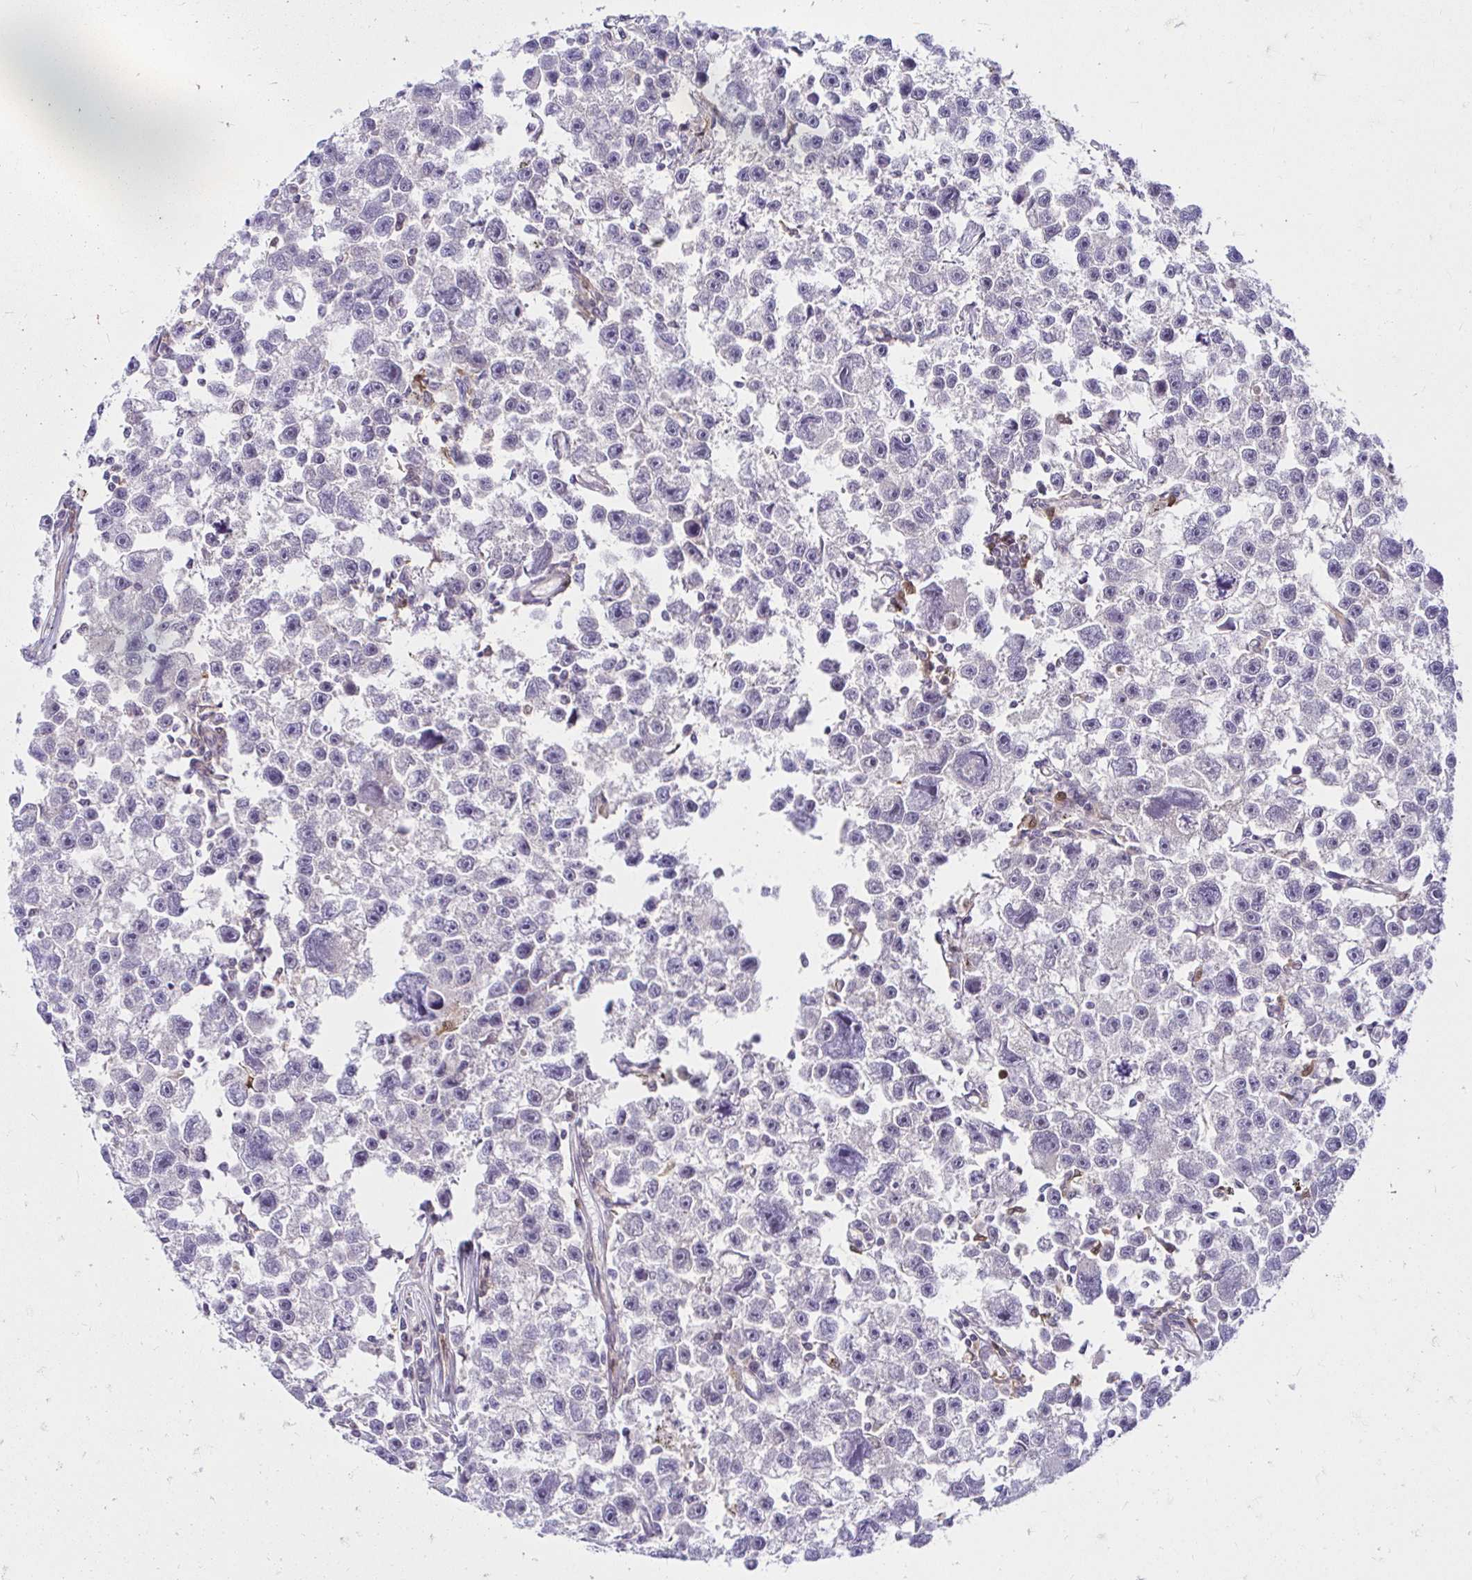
{"staining": {"intensity": "negative", "quantity": "none", "location": "none"}, "tissue": "testis cancer", "cell_type": "Tumor cells", "image_type": "cancer", "snomed": [{"axis": "morphology", "description": "Seminoma, NOS"}, {"axis": "topography", "description": "Testis"}], "caption": "There is no significant positivity in tumor cells of seminoma (testis). (Stains: DAB (3,3'-diaminobenzidine) immunohistochemistry with hematoxylin counter stain, Microscopy: brightfield microscopy at high magnification).", "gene": "PYCARD", "patient": {"sex": "male", "age": 26}}